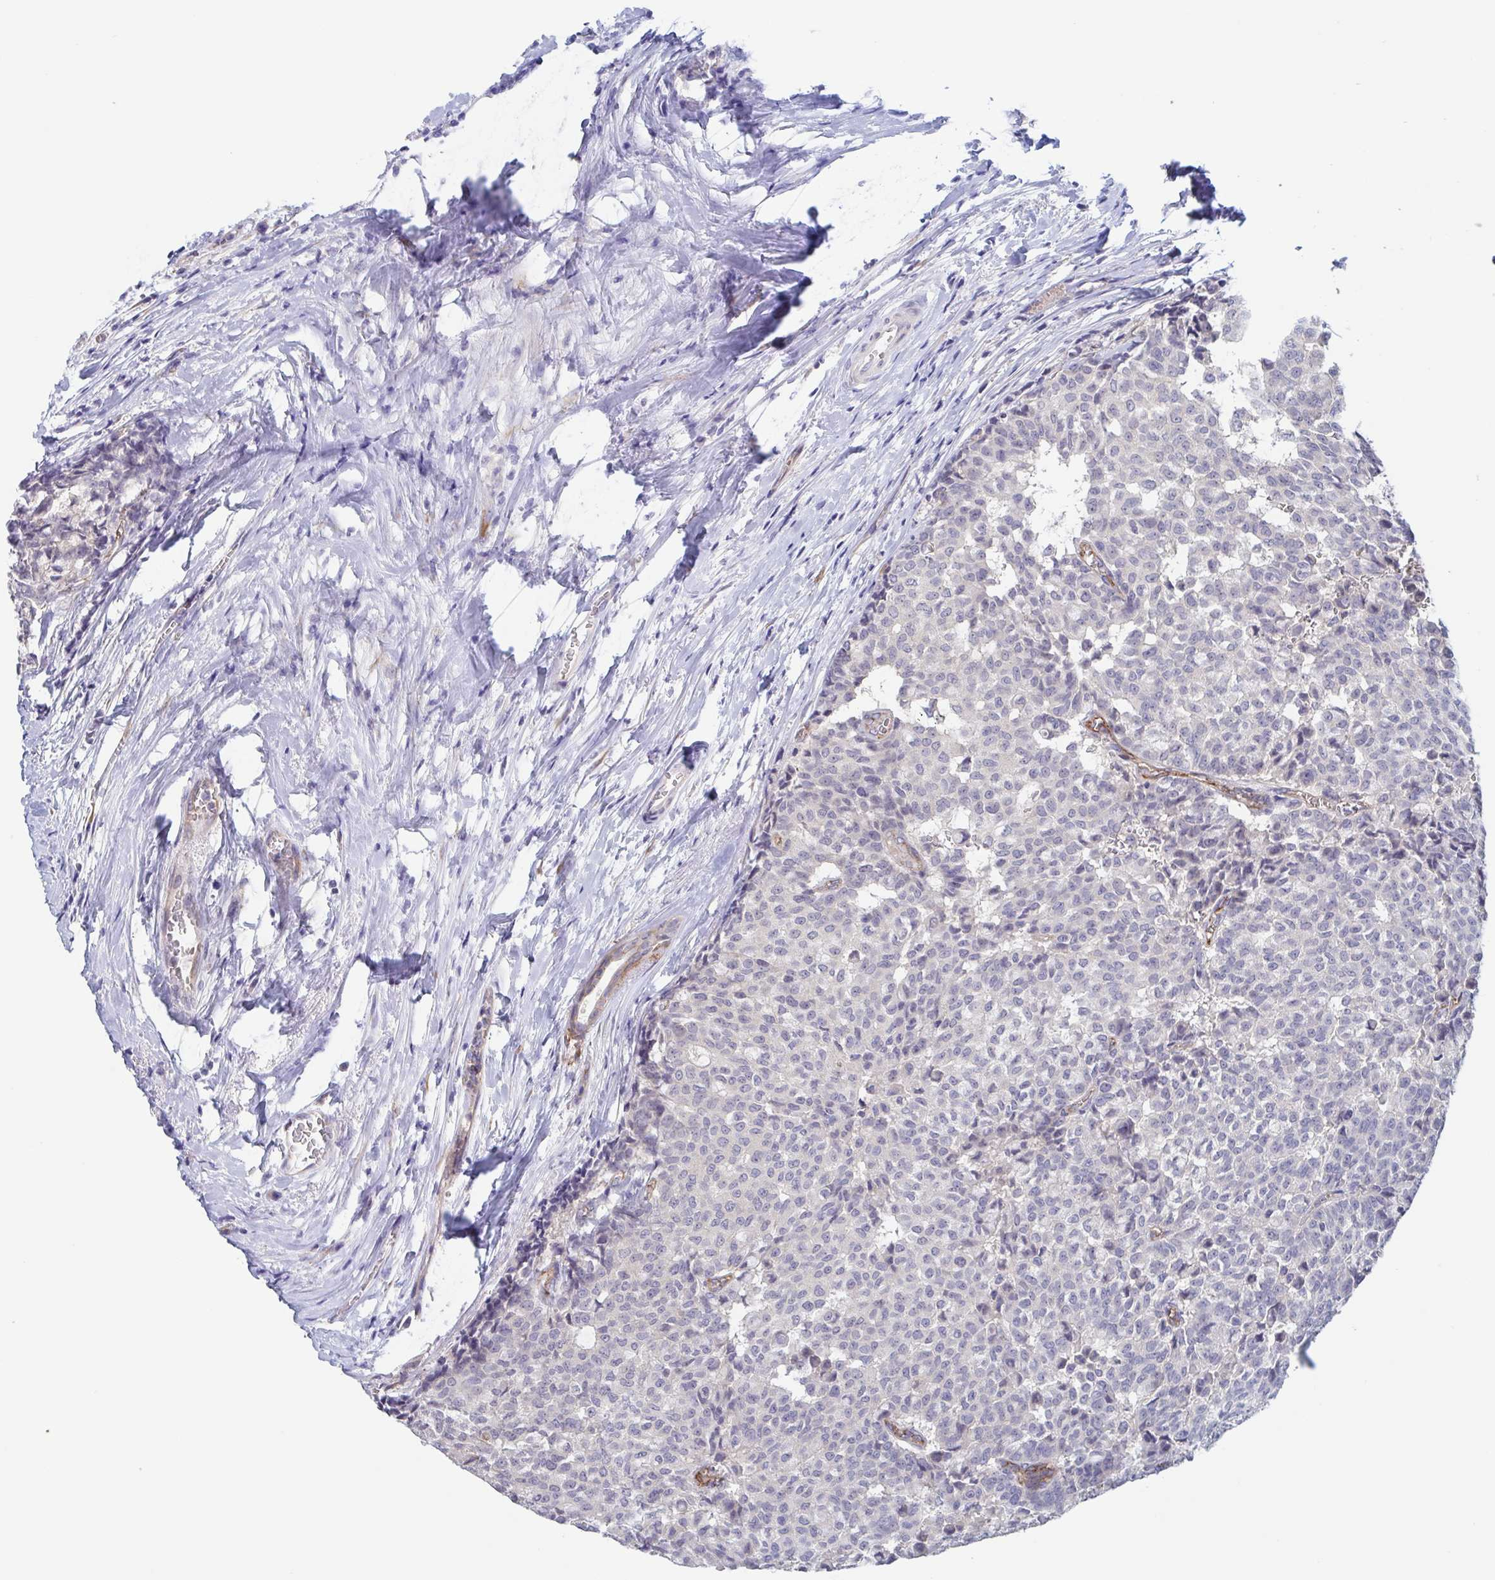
{"staining": {"intensity": "moderate", "quantity": "<25%", "location": "cytoplasmic/membranous"}, "tissue": "breast cancer", "cell_type": "Tumor cells", "image_type": "cancer", "snomed": [{"axis": "morphology", "description": "Duct carcinoma"}, {"axis": "topography", "description": "Breast"}], "caption": "Breast intraductal carcinoma stained with DAB (3,3'-diaminobenzidine) immunohistochemistry (IHC) exhibits low levels of moderate cytoplasmic/membranous positivity in about <25% of tumor cells.", "gene": "ST14", "patient": {"sex": "female", "age": 91}}